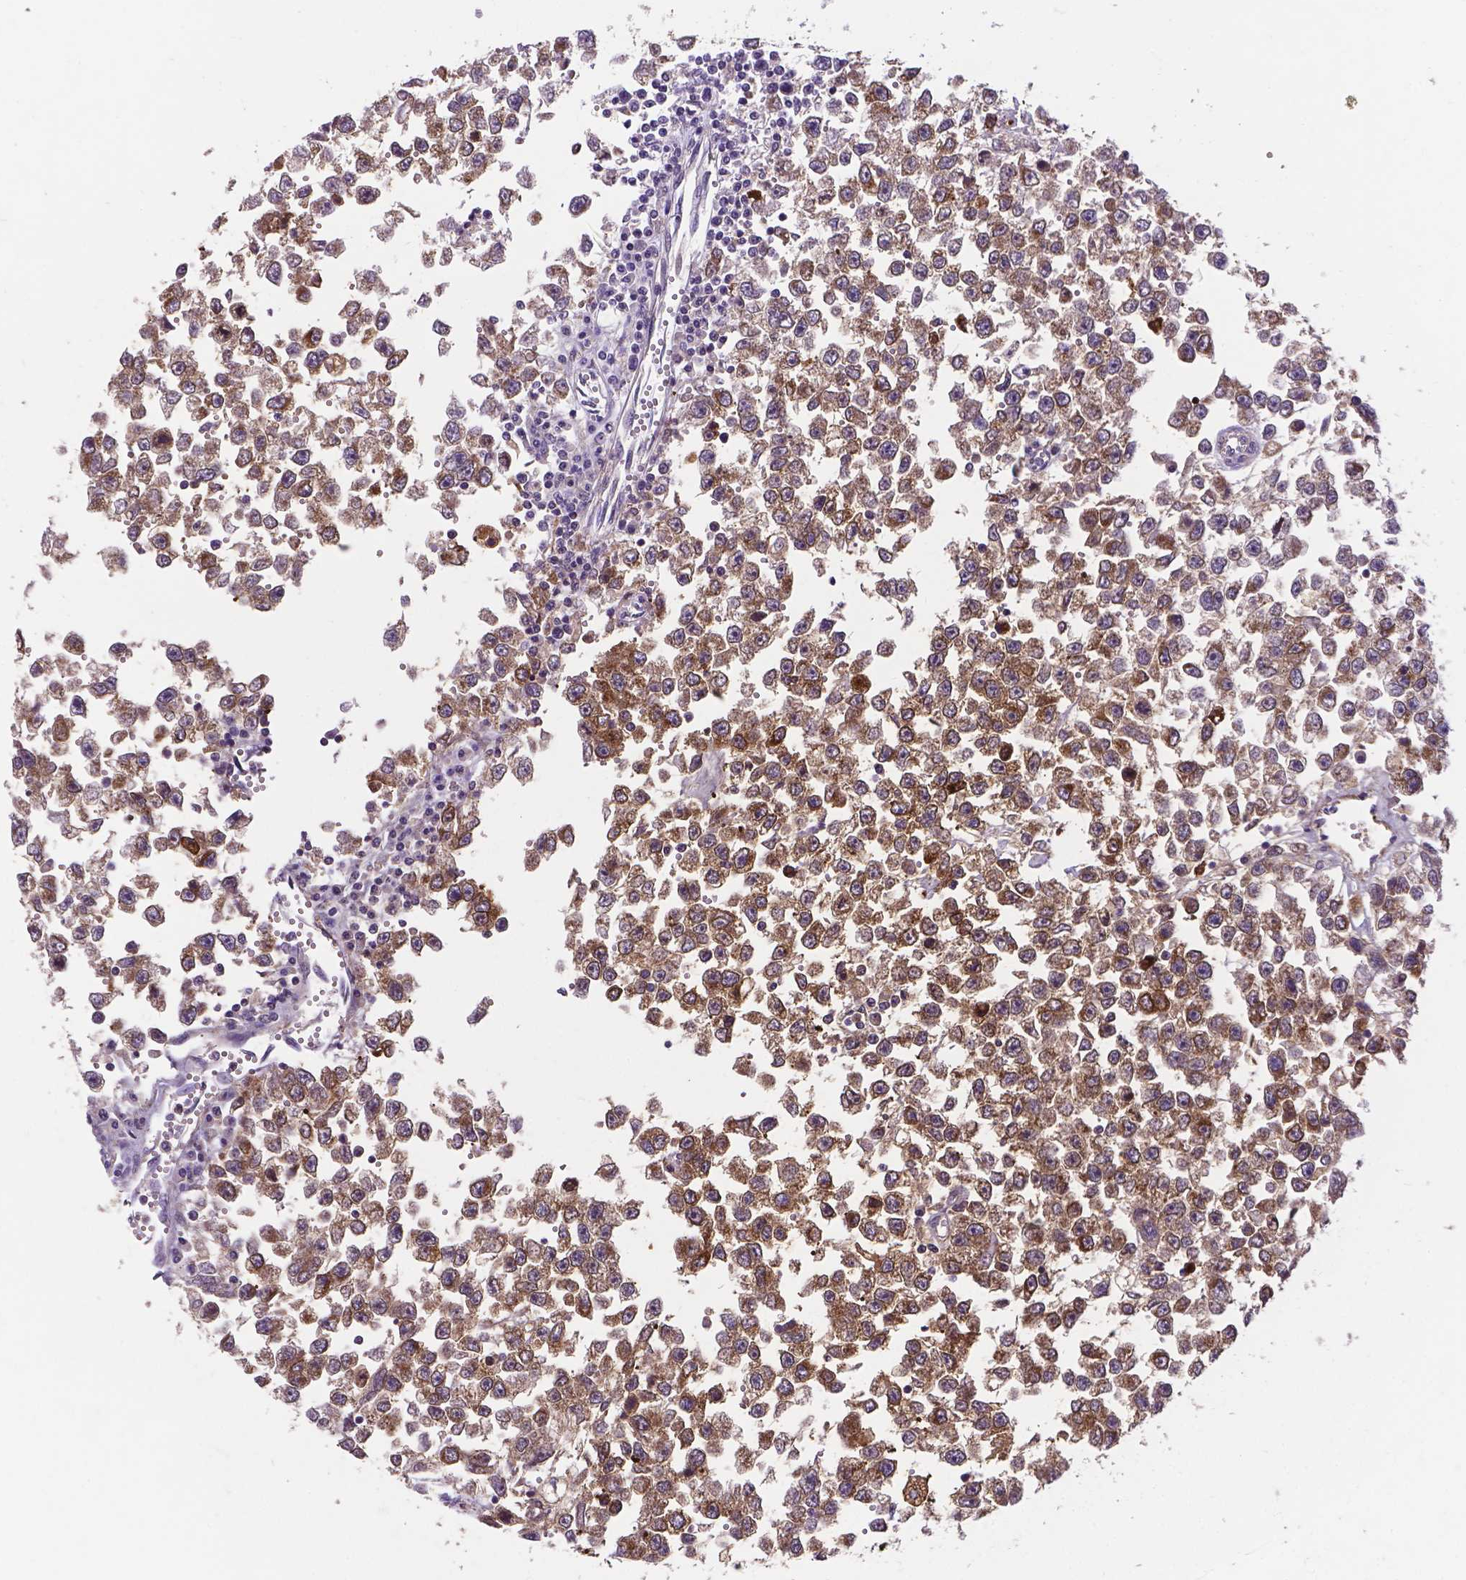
{"staining": {"intensity": "moderate", "quantity": ">75%", "location": "cytoplasmic/membranous"}, "tissue": "testis cancer", "cell_type": "Tumor cells", "image_type": "cancer", "snomed": [{"axis": "morphology", "description": "Seminoma, NOS"}, {"axis": "topography", "description": "Testis"}], "caption": "Immunohistochemical staining of human testis seminoma displays medium levels of moderate cytoplasmic/membranous protein staining in approximately >75% of tumor cells. Ihc stains the protein in brown and the nuclei are stained blue.", "gene": "APOE", "patient": {"sex": "male", "age": 34}}